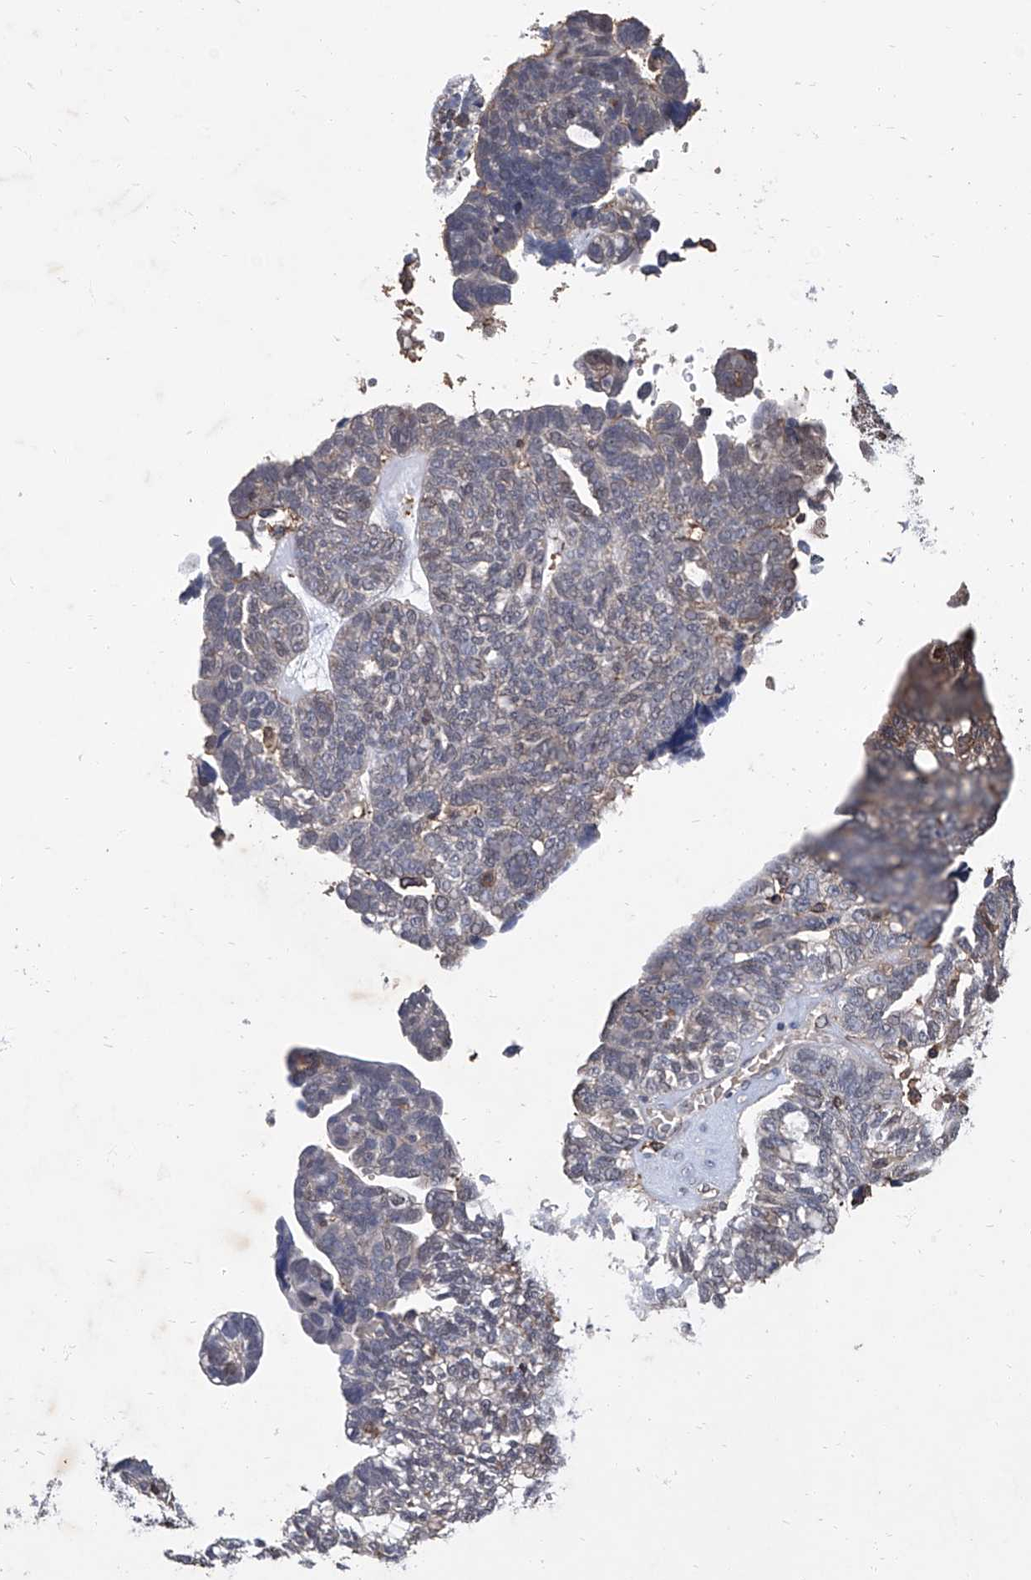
{"staining": {"intensity": "weak", "quantity": "<25%", "location": "cytoplasmic/membranous"}, "tissue": "ovarian cancer", "cell_type": "Tumor cells", "image_type": "cancer", "snomed": [{"axis": "morphology", "description": "Cystadenocarcinoma, serous, NOS"}, {"axis": "topography", "description": "Ovary"}], "caption": "Tumor cells are negative for protein expression in human ovarian serous cystadenocarcinoma.", "gene": "GPT", "patient": {"sex": "female", "age": 79}}